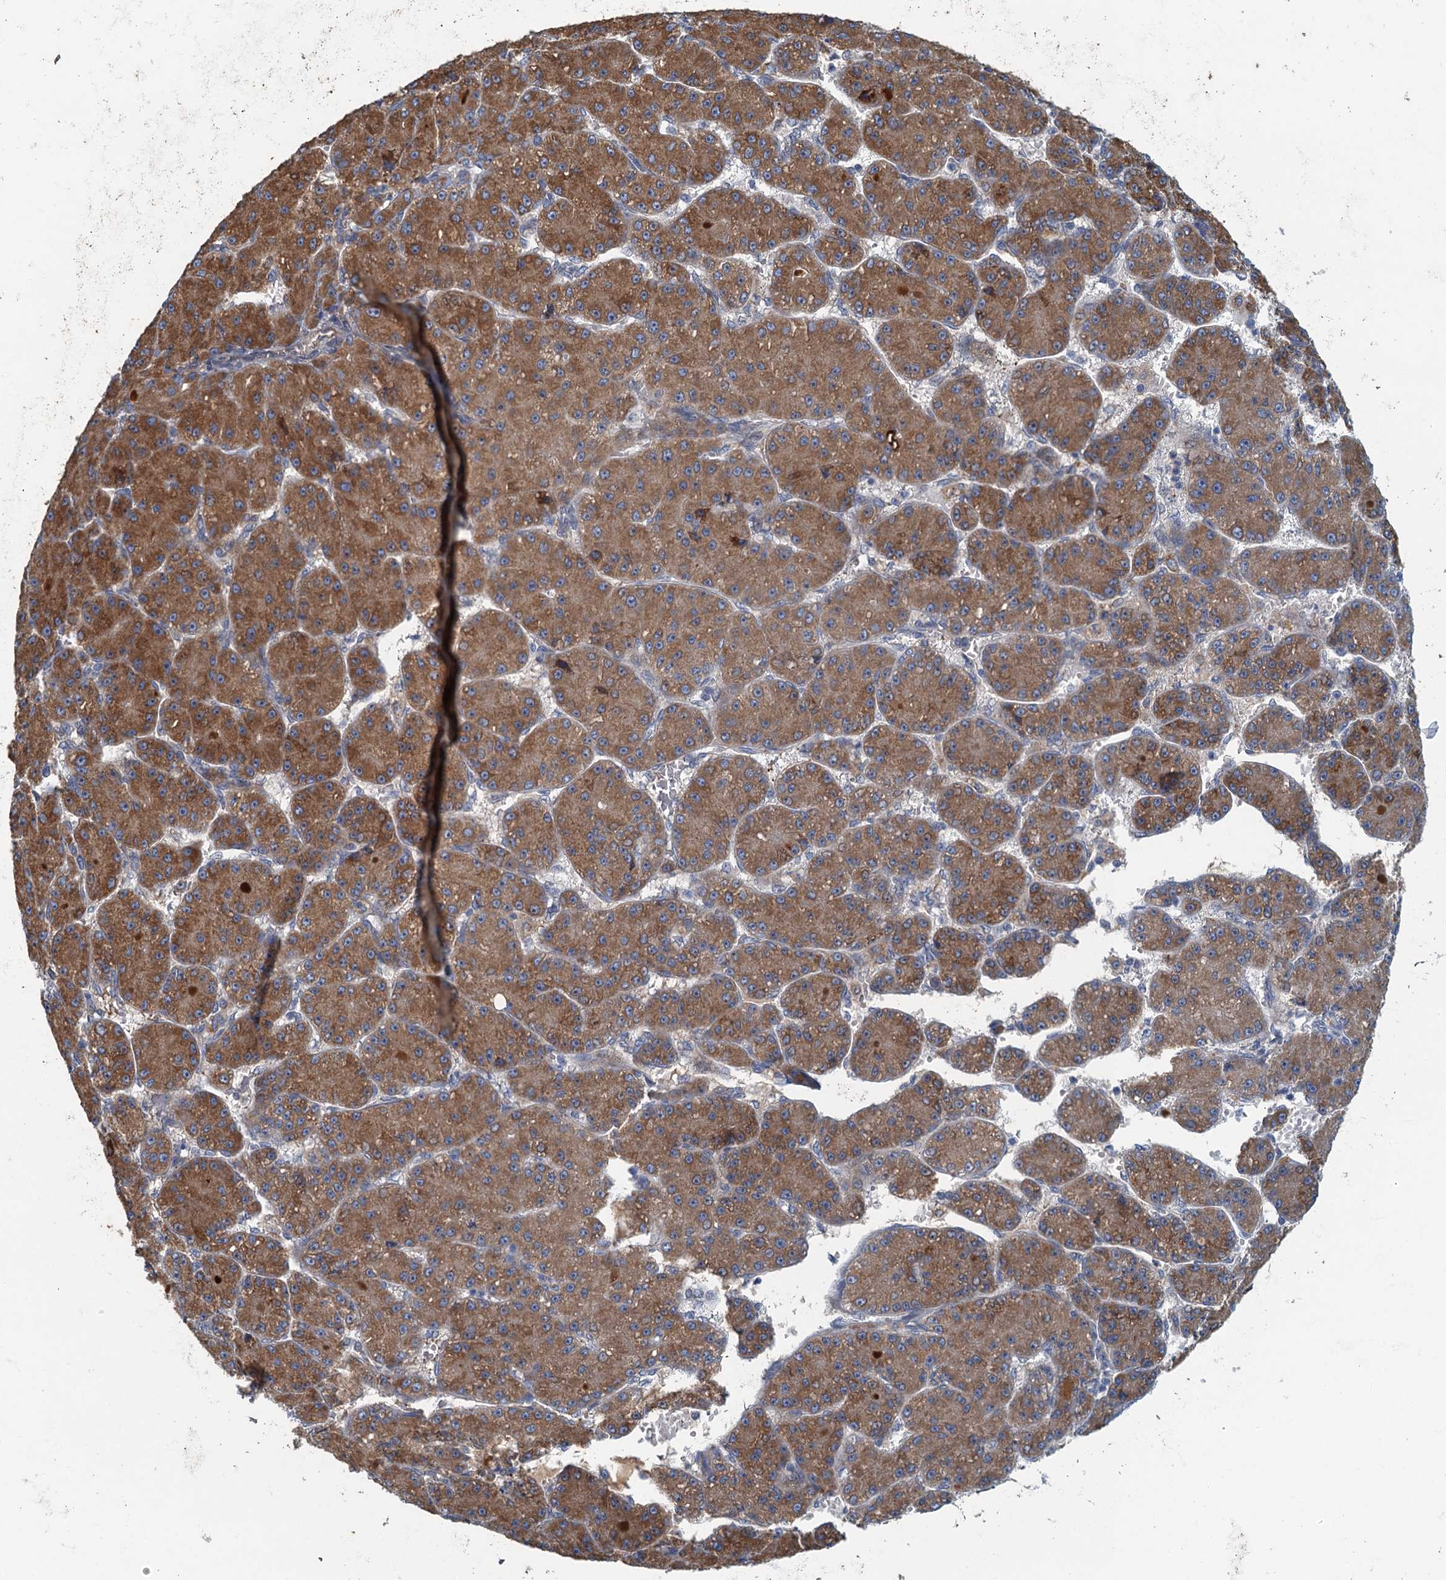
{"staining": {"intensity": "moderate", "quantity": ">75%", "location": "cytoplasmic/membranous"}, "tissue": "liver cancer", "cell_type": "Tumor cells", "image_type": "cancer", "snomed": [{"axis": "morphology", "description": "Carcinoma, Hepatocellular, NOS"}, {"axis": "topography", "description": "Liver"}], "caption": "This is an image of IHC staining of hepatocellular carcinoma (liver), which shows moderate staining in the cytoplasmic/membranous of tumor cells.", "gene": "SPDYC", "patient": {"sex": "male", "age": 67}}